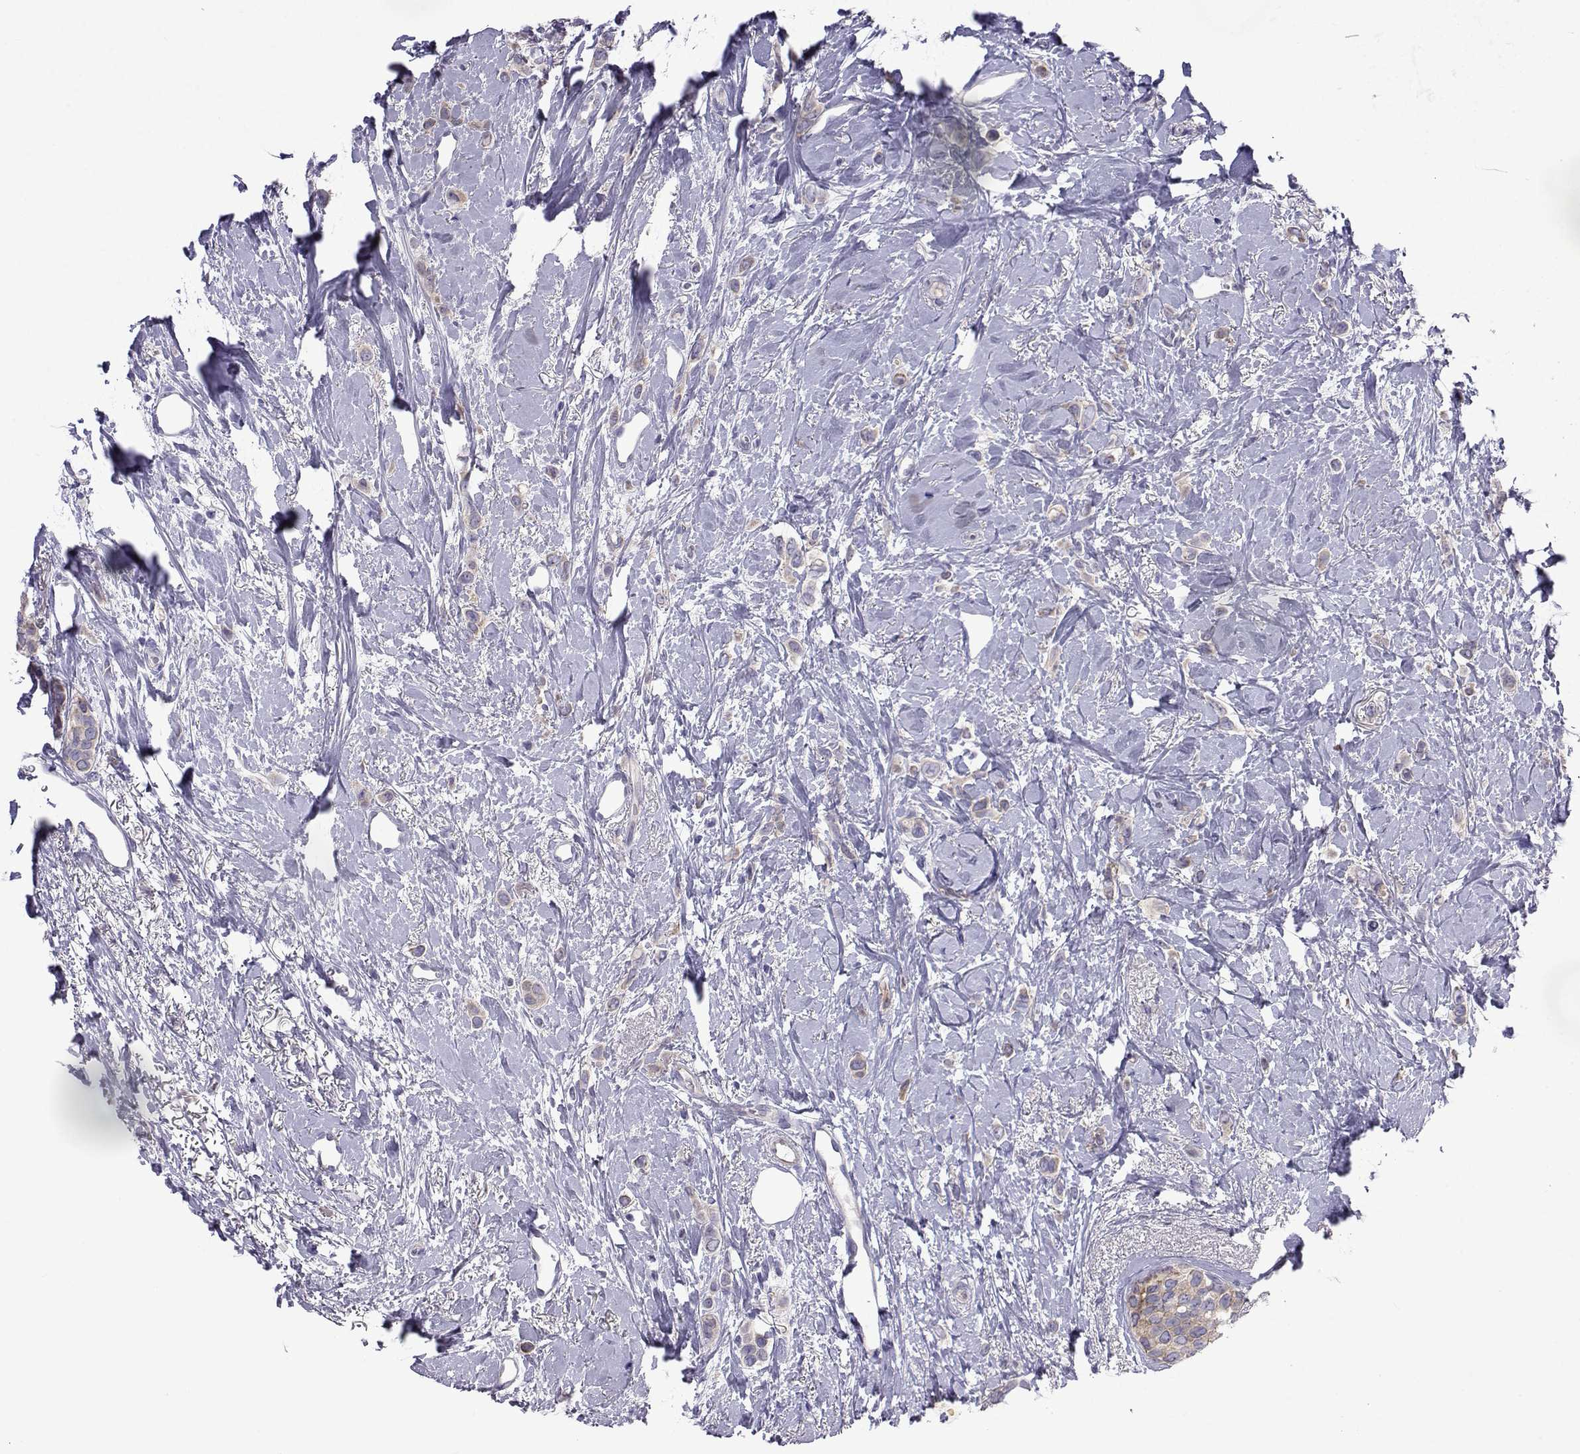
{"staining": {"intensity": "weak", "quantity": "25%-75%", "location": "cytoplasmic/membranous"}, "tissue": "breast cancer", "cell_type": "Tumor cells", "image_type": "cancer", "snomed": [{"axis": "morphology", "description": "Lobular carcinoma"}, {"axis": "topography", "description": "Breast"}], "caption": "Human breast lobular carcinoma stained for a protein (brown) shows weak cytoplasmic/membranous positive positivity in about 25%-75% of tumor cells.", "gene": "COL22A1", "patient": {"sex": "female", "age": 66}}